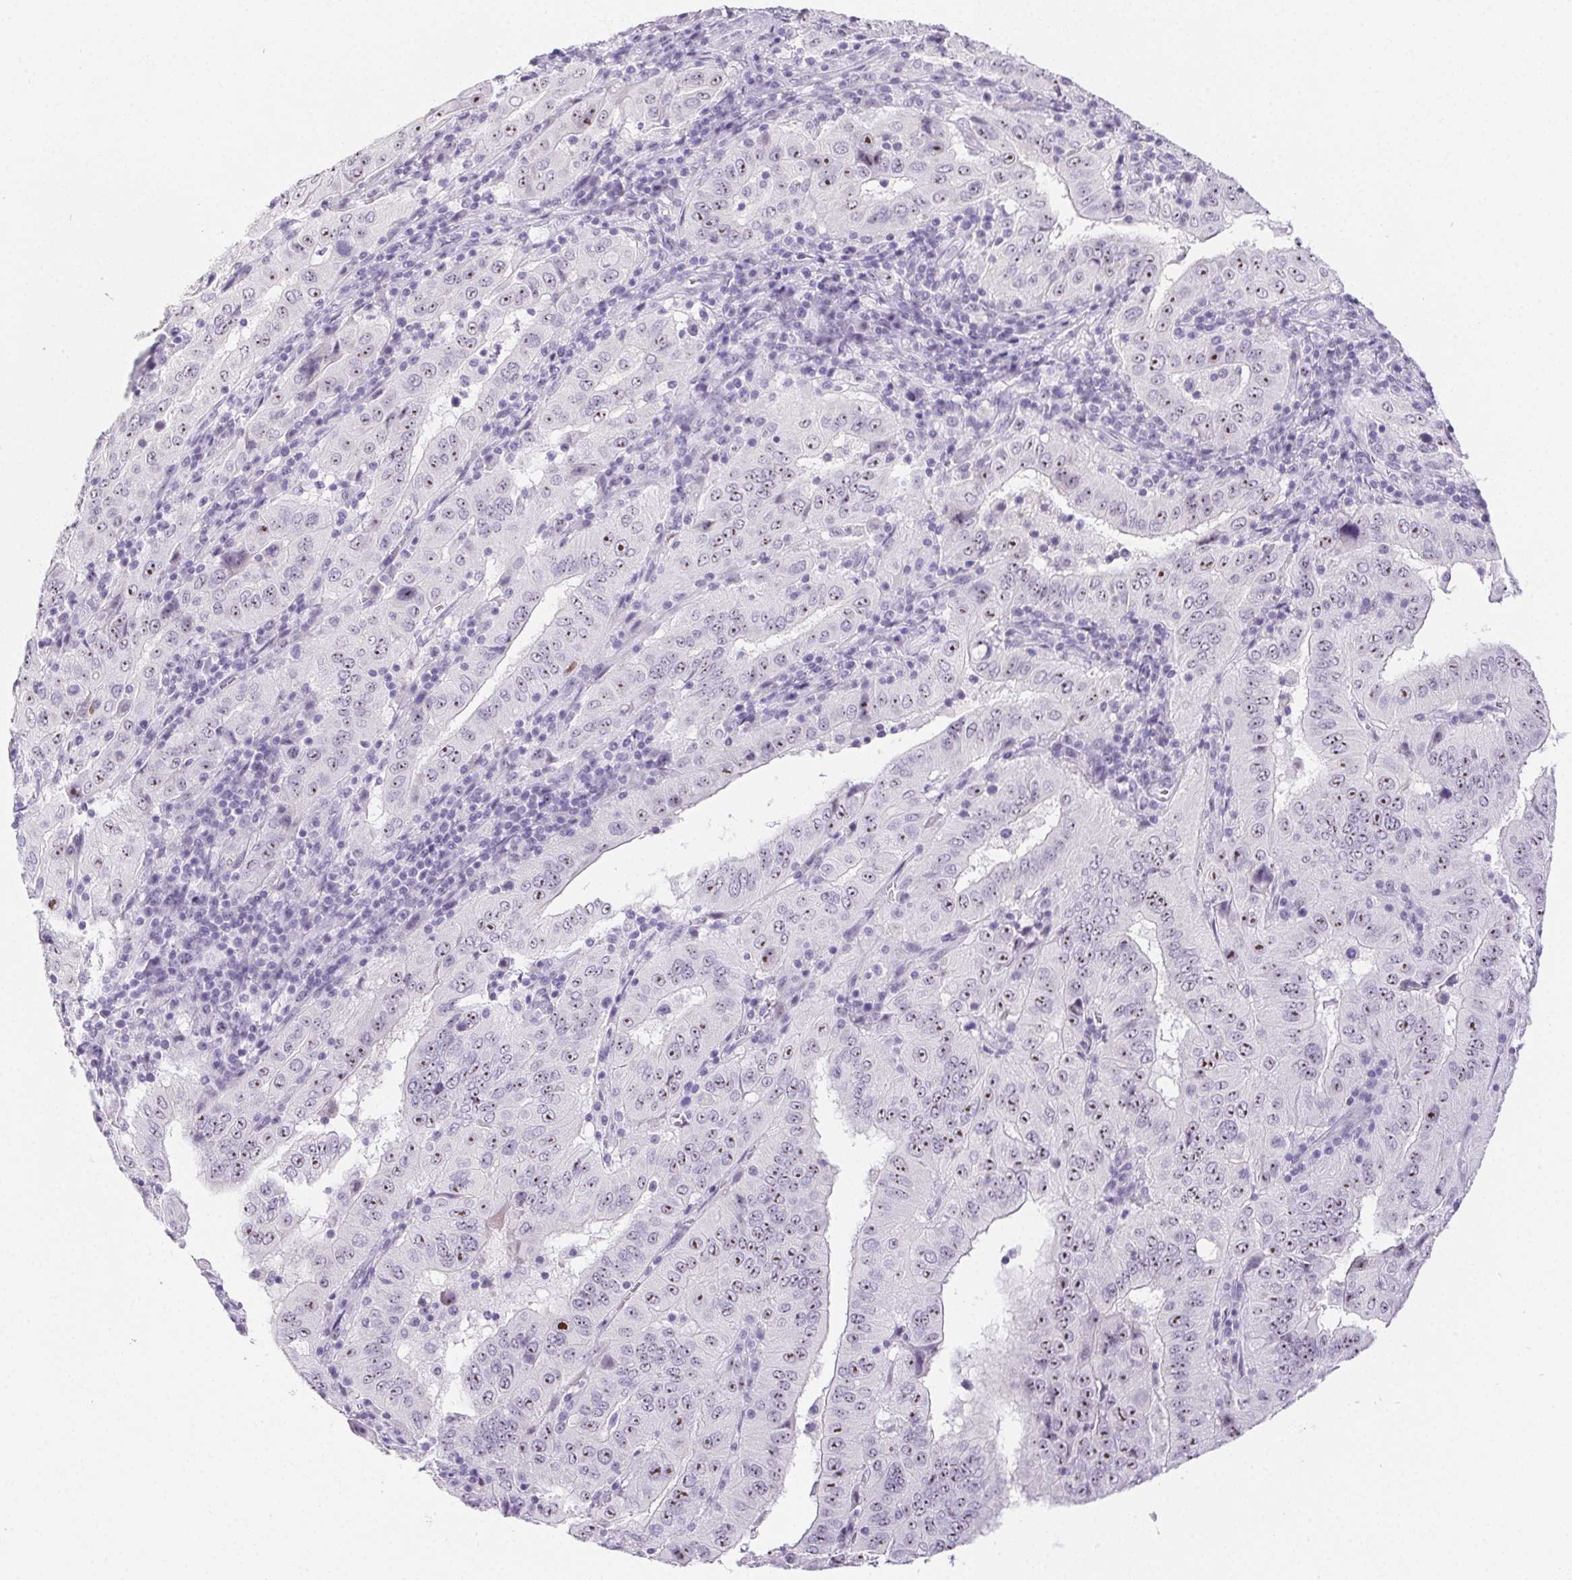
{"staining": {"intensity": "moderate", "quantity": "25%-75%", "location": "nuclear"}, "tissue": "pancreatic cancer", "cell_type": "Tumor cells", "image_type": "cancer", "snomed": [{"axis": "morphology", "description": "Adenocarcinoma, NOS"}, {"axis": "topography", "description": "Pancreas"}], "caption": "Human adenocarcinoma (pancreatic) stained with a protein marker demonstrates moderate staining in tumor cells.", "gene": "ST8SIA3", "patient": {"sex": "male", "age": 63}}